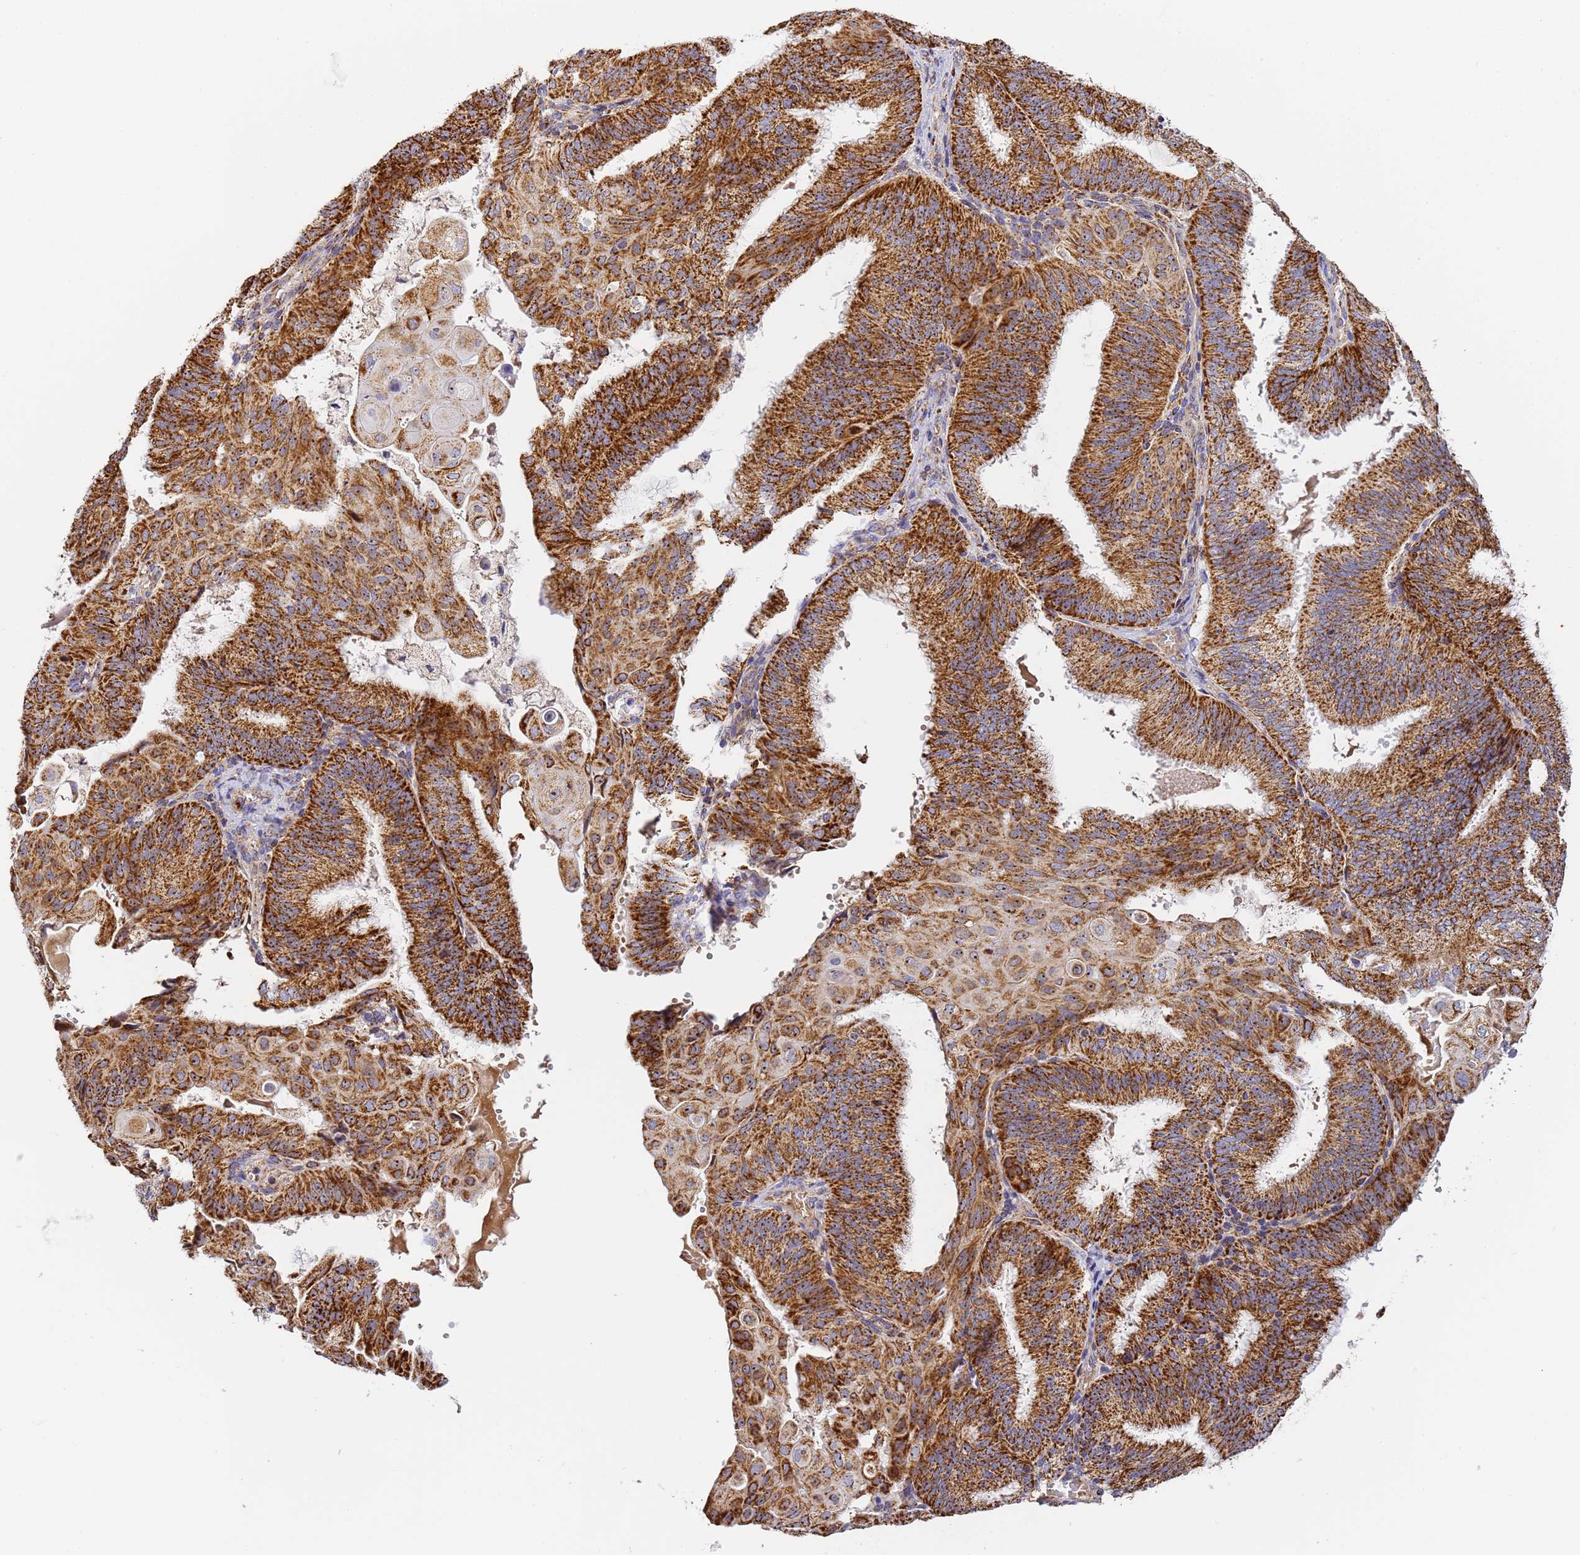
{"staining": {"intensity": "strong", "quantity": ">75%", "location": "cytoplasmic/membranous"}, "tissue": "endometrial cancer", "cell_type": "Tumor cells", "image_type": "cancer", "snomed": [{"axis": "morphology", "description": "Adenocarcinoma, NOS"}, {"axis": "topography", "description": "Endometrium"}], "caption": "Immunohistochemistry (IHC) photomicrograph of endometrial cancer stained for a protein (brown), which exhibits high levels of strong cytoplasmic/membranous positivity in about >75% of tumor cells.", "gene": "FRG2C", "patient": {"sex": "female", "age": 49}}